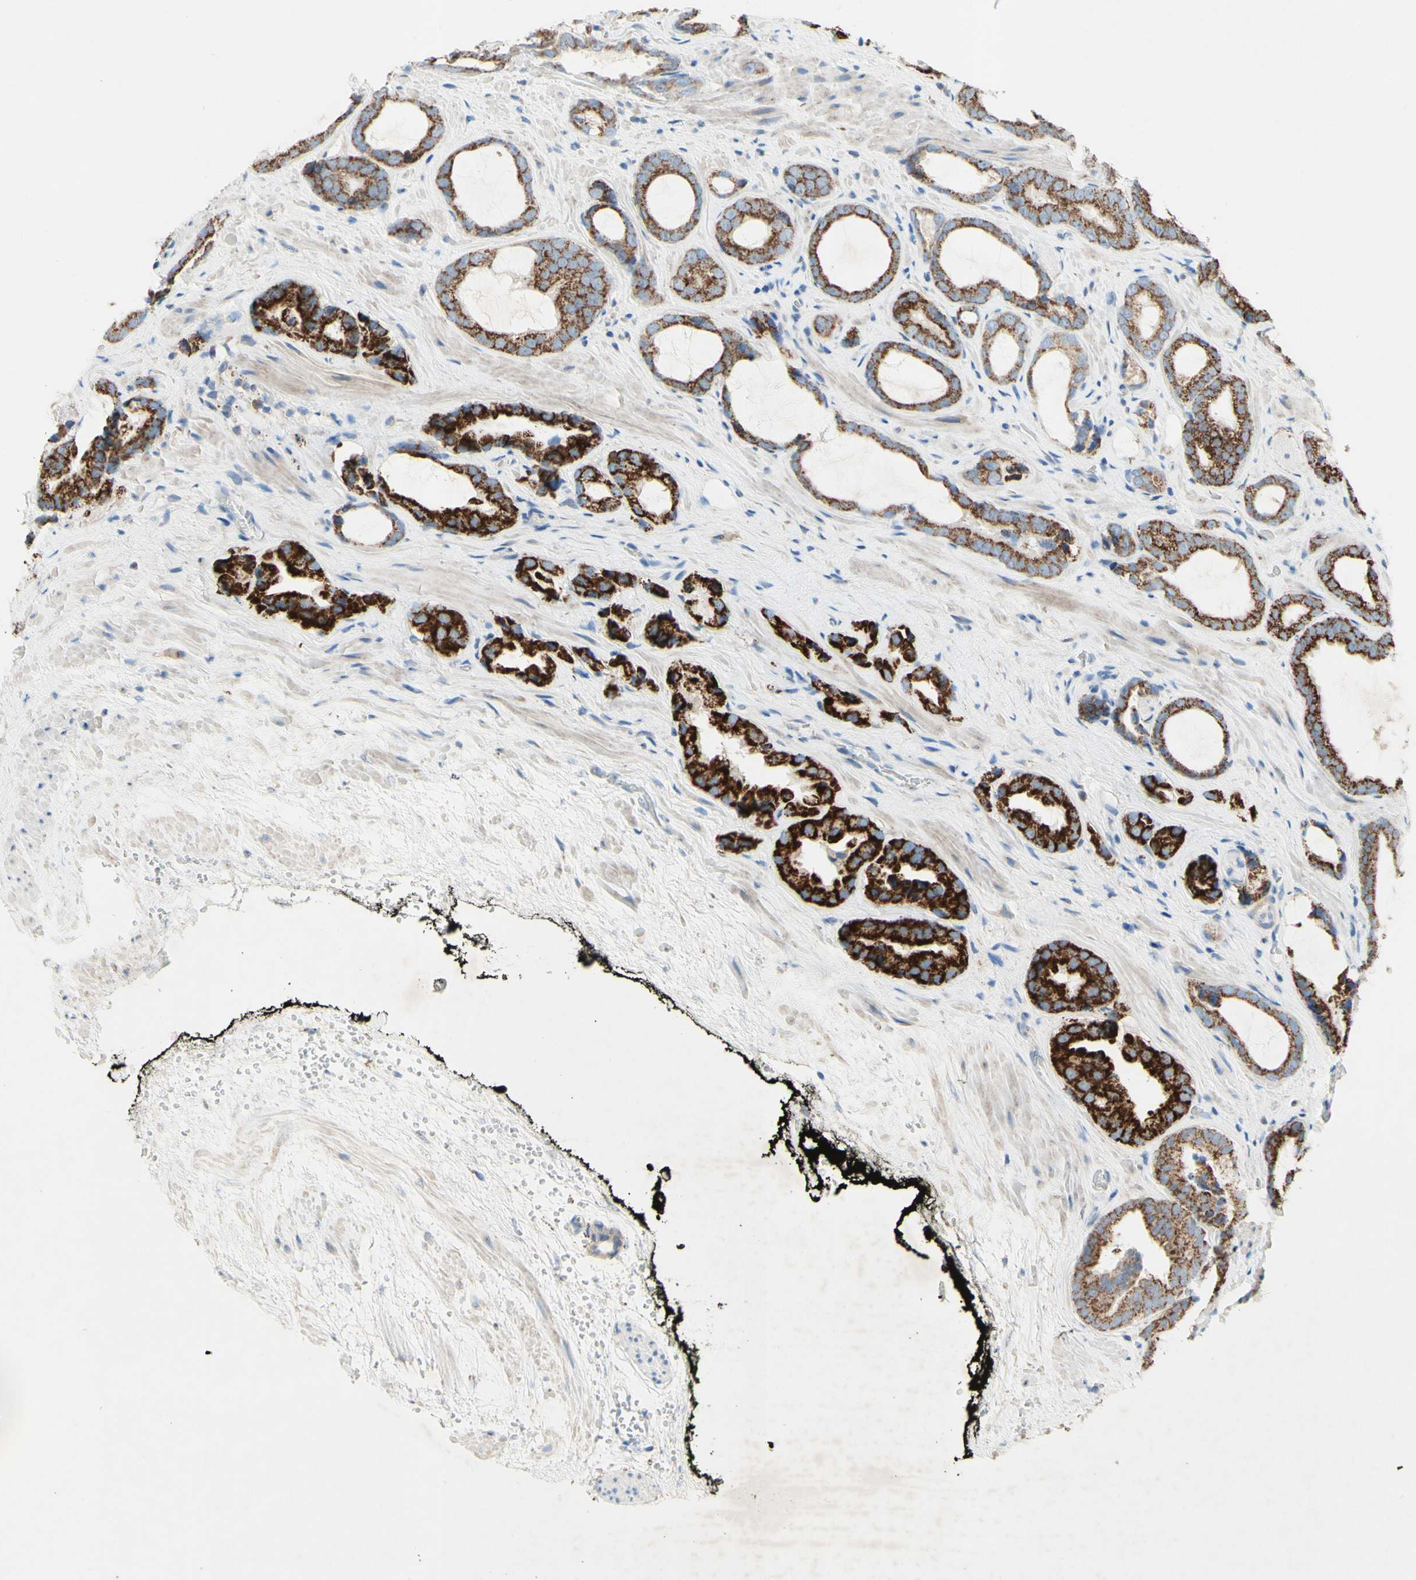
{"staining": {"intensity": "strong", "quantity": ">75%", "location": "cytoplasmic/membranous"}, "tissue": "prostate cancer", "cell_type": "Tumor cells", "image_type": "cancer", "snomed": [{"axis": "morphology", "description": "Adenocarcinoma, Low grade"}, {"axis": "topography", "description": "Prostate"}], "caption": "The immunohistochemical stain labels strong cytoplasmic/membranous expression in tumor cells of prostate cancer (adenocarcinoma (low-grade)) tissue.", "gene": "ACADL", "patient": {"sex": "male", "age": 60}}